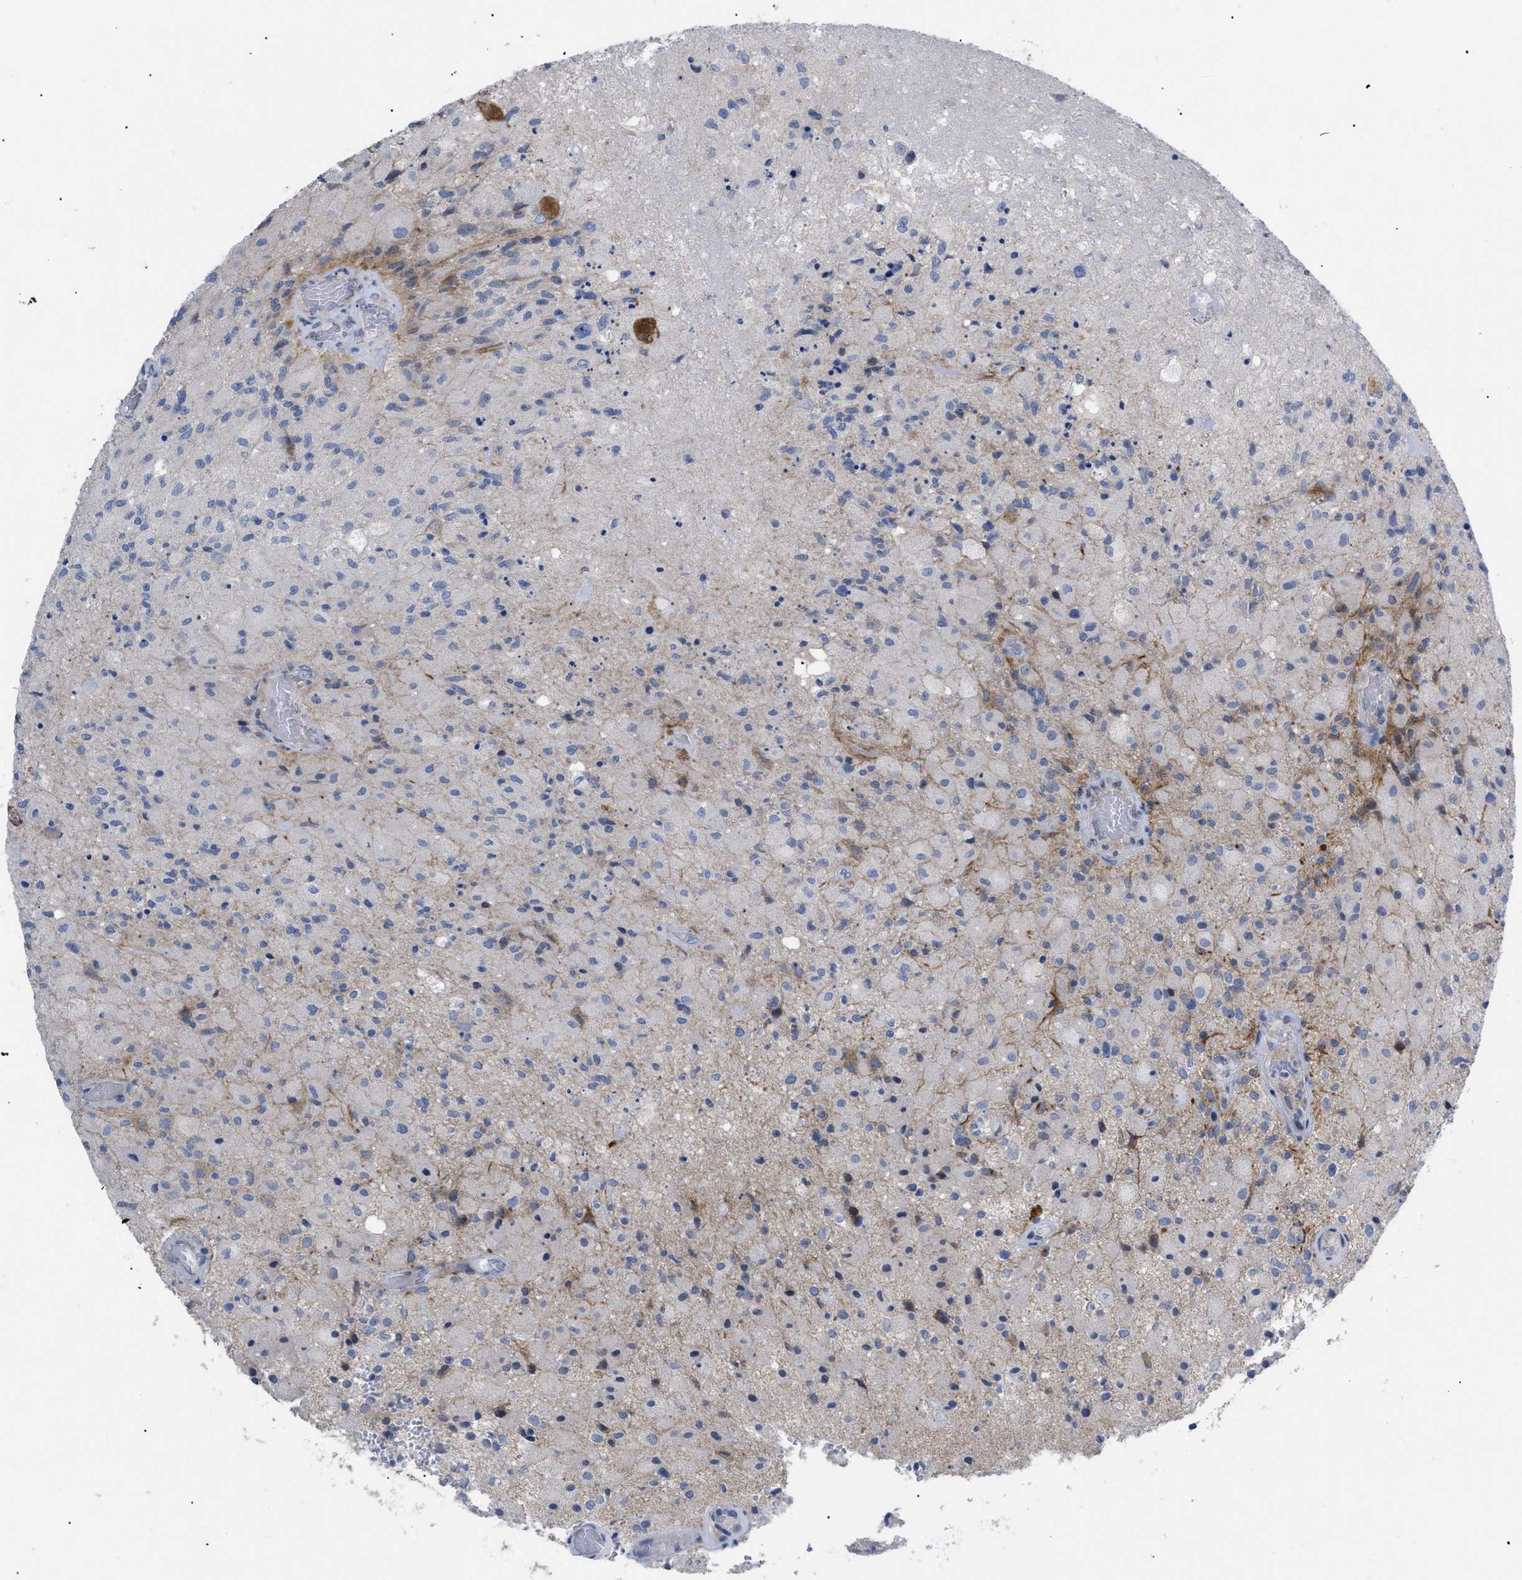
{"staining": {"intensity": "negative", "quantity": "none", "location": "none"}, "tissue": "glioma", "cell_type": "Tumor cells", "image_type": "cancer", "snomed": [{"axis": "morphology", "description": "Normal tissue, NOS"}, {"axis": "morphology", "description": "Glioma, malignant, High grade"}, {"axis": "topography", "description": "Cerebral cortex"}], "caption": "Immunohistochemical staining of glioma demonstrates no significant staining in tumor cells.", "gene": "CAV3", "patient": {"sex": "male", "age": 77}}